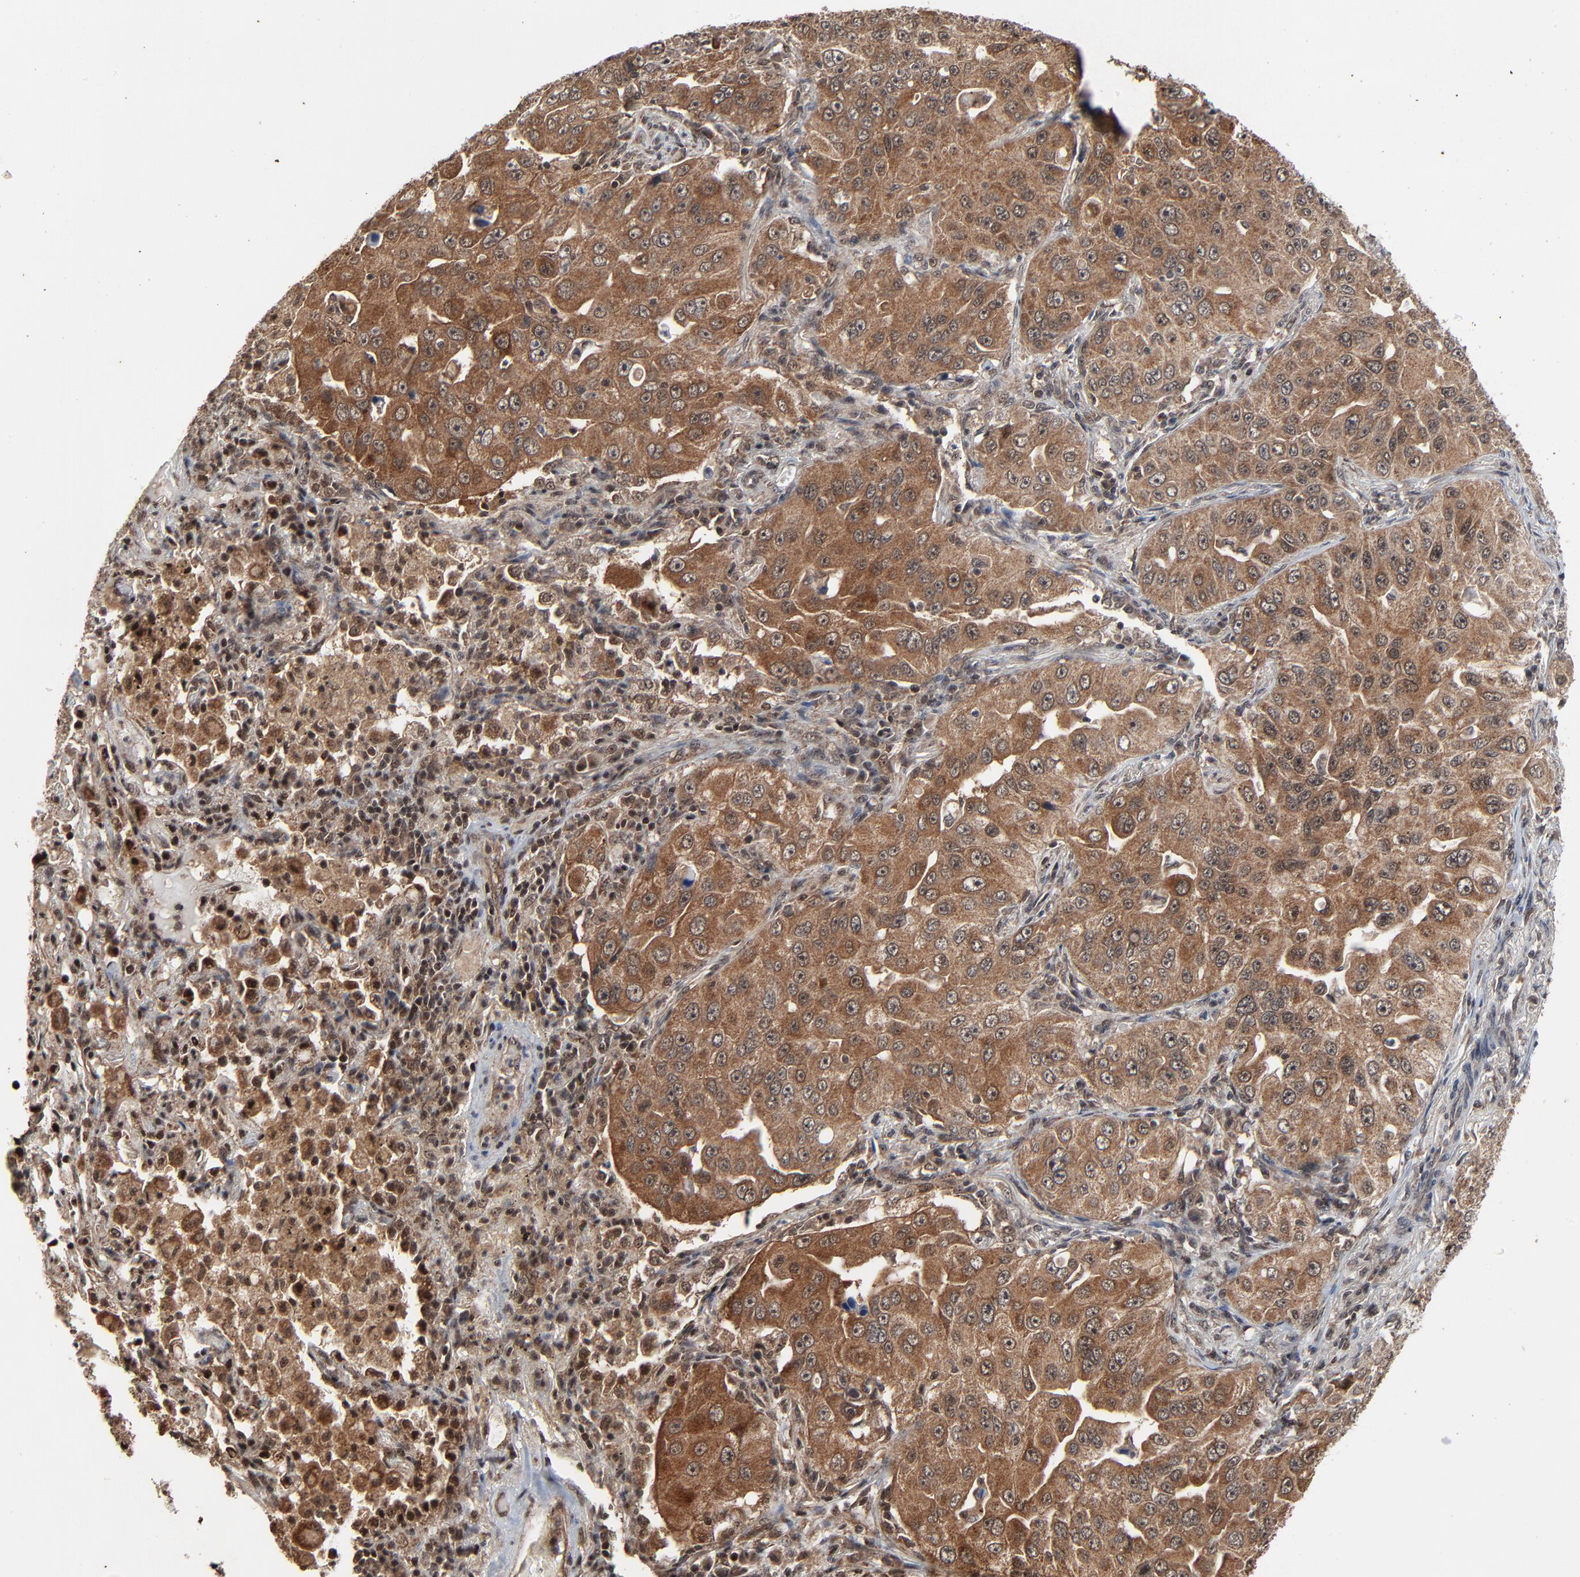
{"staining": {"intensity": "moderate", "quantity": "25%-75%", "location": "cytoplasmic/membranous,nuclear"}, "tissue": "lung cancer", "cell_type": "Tumor cells", "image_type": "cancer", "snomed": [{"axis": "morphology", "description": "Adenocarcinoma, NOS"}, {"axis": "topography", "description": "Lung"}], "caption": "An image showing moderate cytoplasmic/membranous and nuclear expression in about 25%-75% of tumor cells in lung cancer, as visualized by brown immunohistochemical staining.", "gene": "RHOJ", "patient": {"sex": "male", "age": 84}}